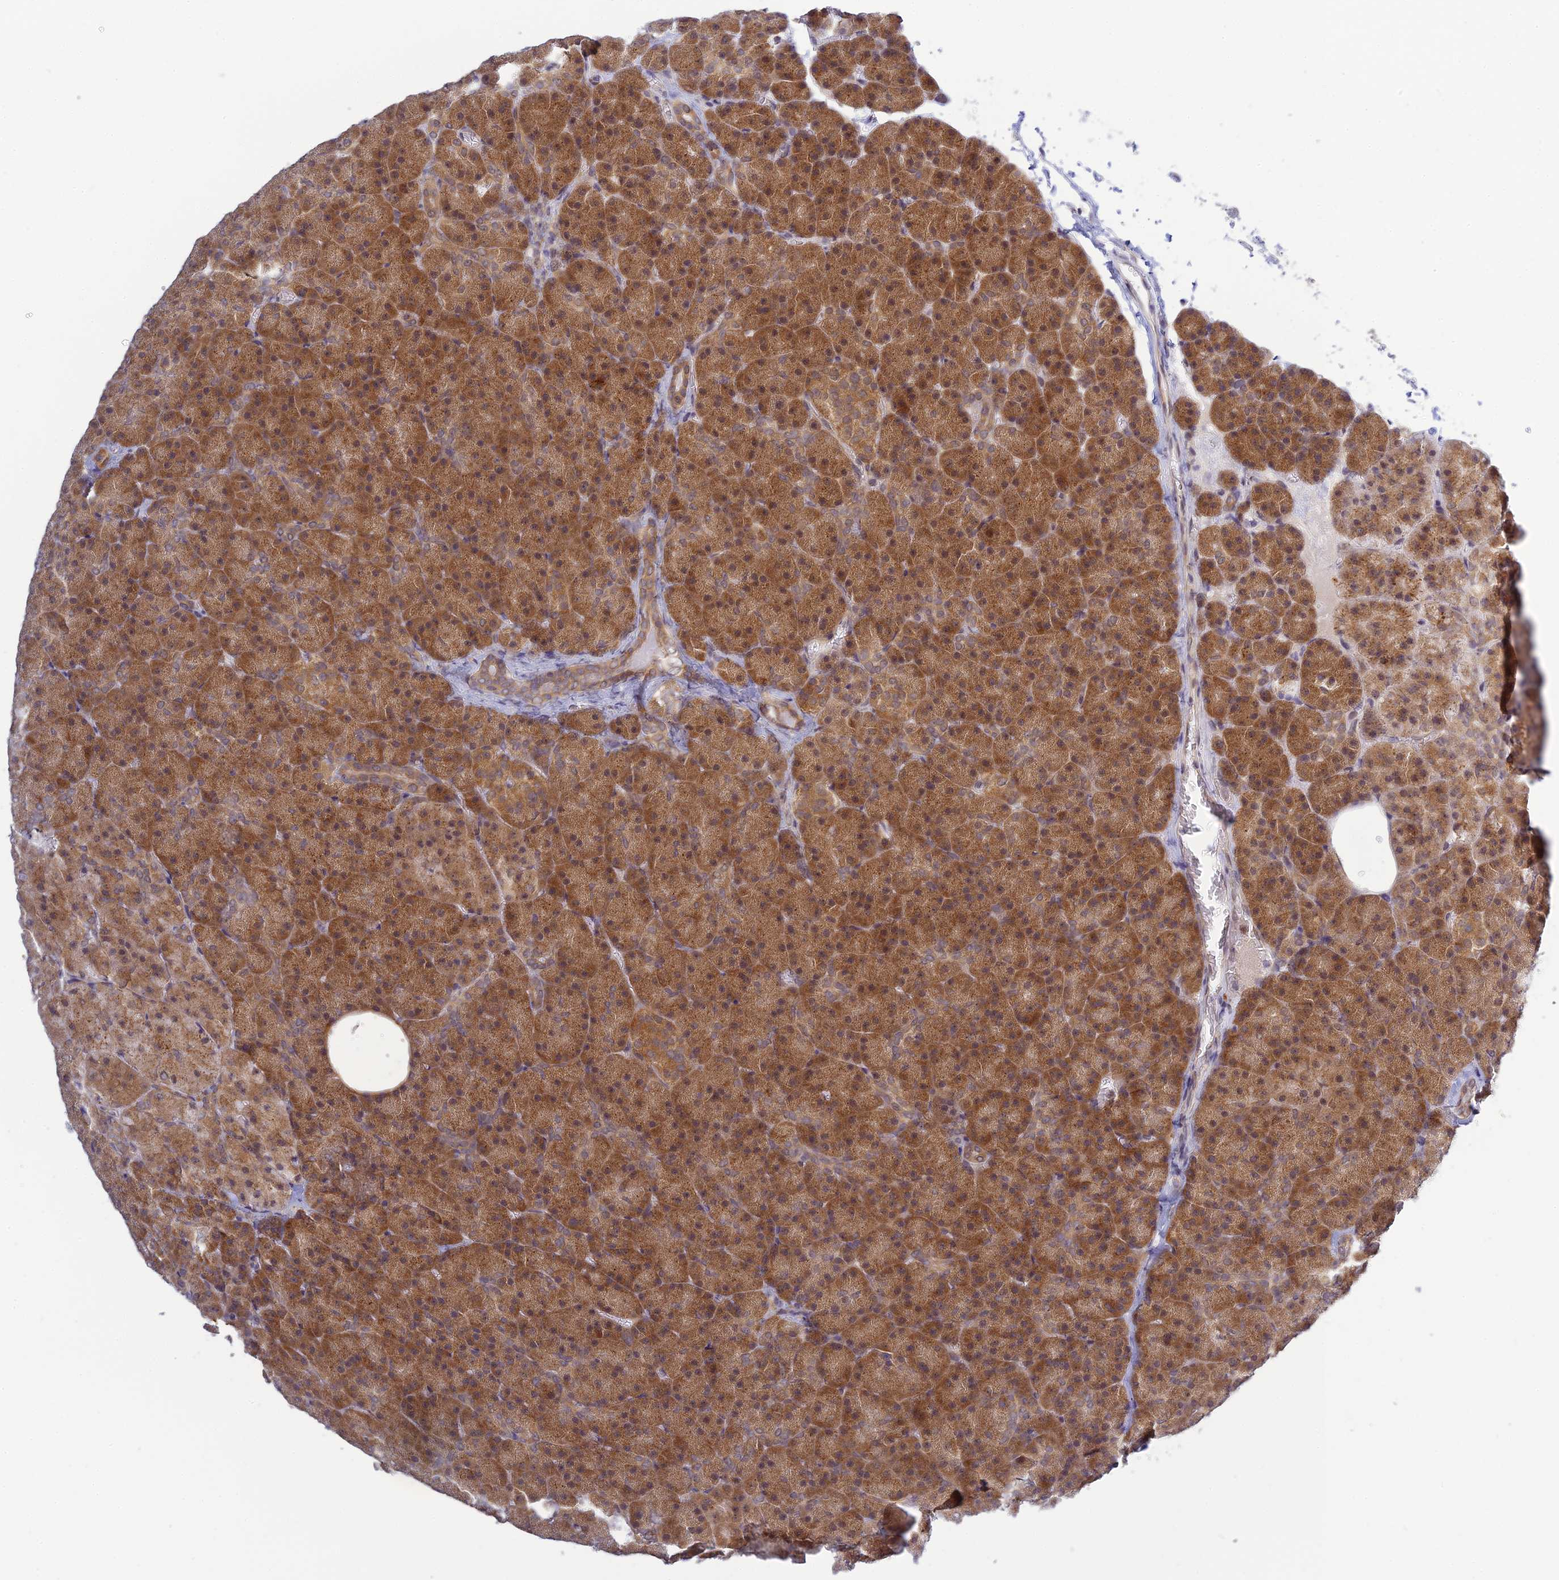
{"staining": {"intensity": "moderate", "quantity": ">75%", "location": "cytoplasmic/membranous"}, "tissue": "pancreas", "cell_type": "Exocrine glandular cells", "image_type": "normal", "snomed": [{"axis": "morphology", "description": "Normal tissue, NOS"}, {"axis": "morphology", "description": "Carcinoid, malignant, NOS"}, {"axis": "topography", "description": "Pancreas"}], "caption": "This micrograph displays immunohistochemistry staining of benign human pancreas, with medium moderate cytoplasmic/membranous staining in approximately >75% of exocrine glandular cells.", "gene": "SKIC8", "patient": {"sex": "female", "age": 35}}